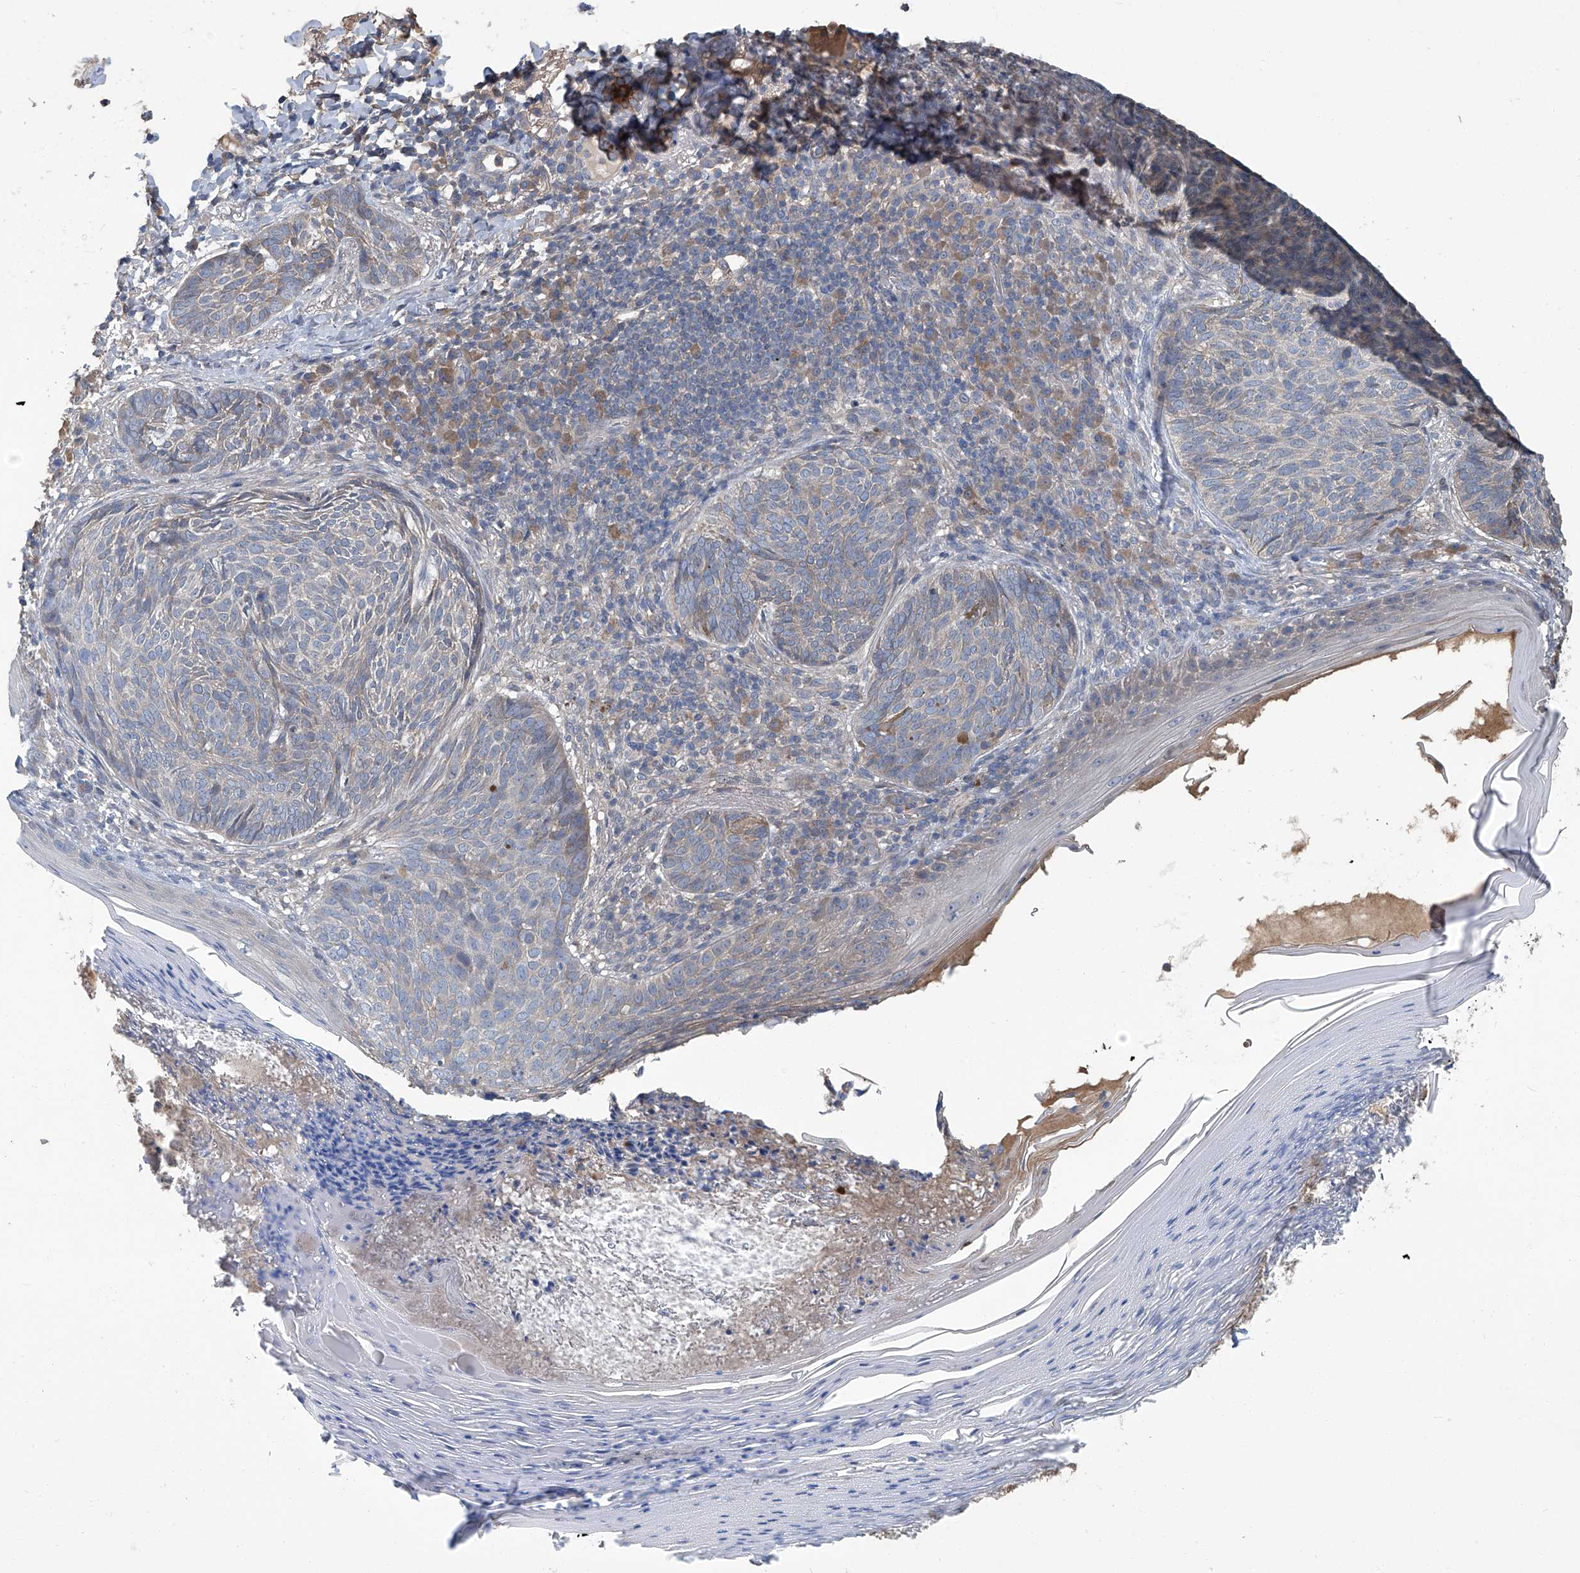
{"staining": {"intensity": "moderate", "quantity": "<25%", "location": "cytoplasmic/membranous"}, "tissue": "skin cancer", "cell_type": "Tumor cells", "image_type": "cancer", "snomed": [{"axis": "morphology", "description": "Basal cell carcinoma"}, {"axis": "topography", "description": "Skin"}], "caption": "This photomicrograph displays IHC staining of human skin cancer (basal cell carcinoma), with low moderate cytoplasmic/membranous positivity in approximately <25% of tumor cells.", "gene": "ANKRD34A", "patient": {"sex": "male", "age": 85}}